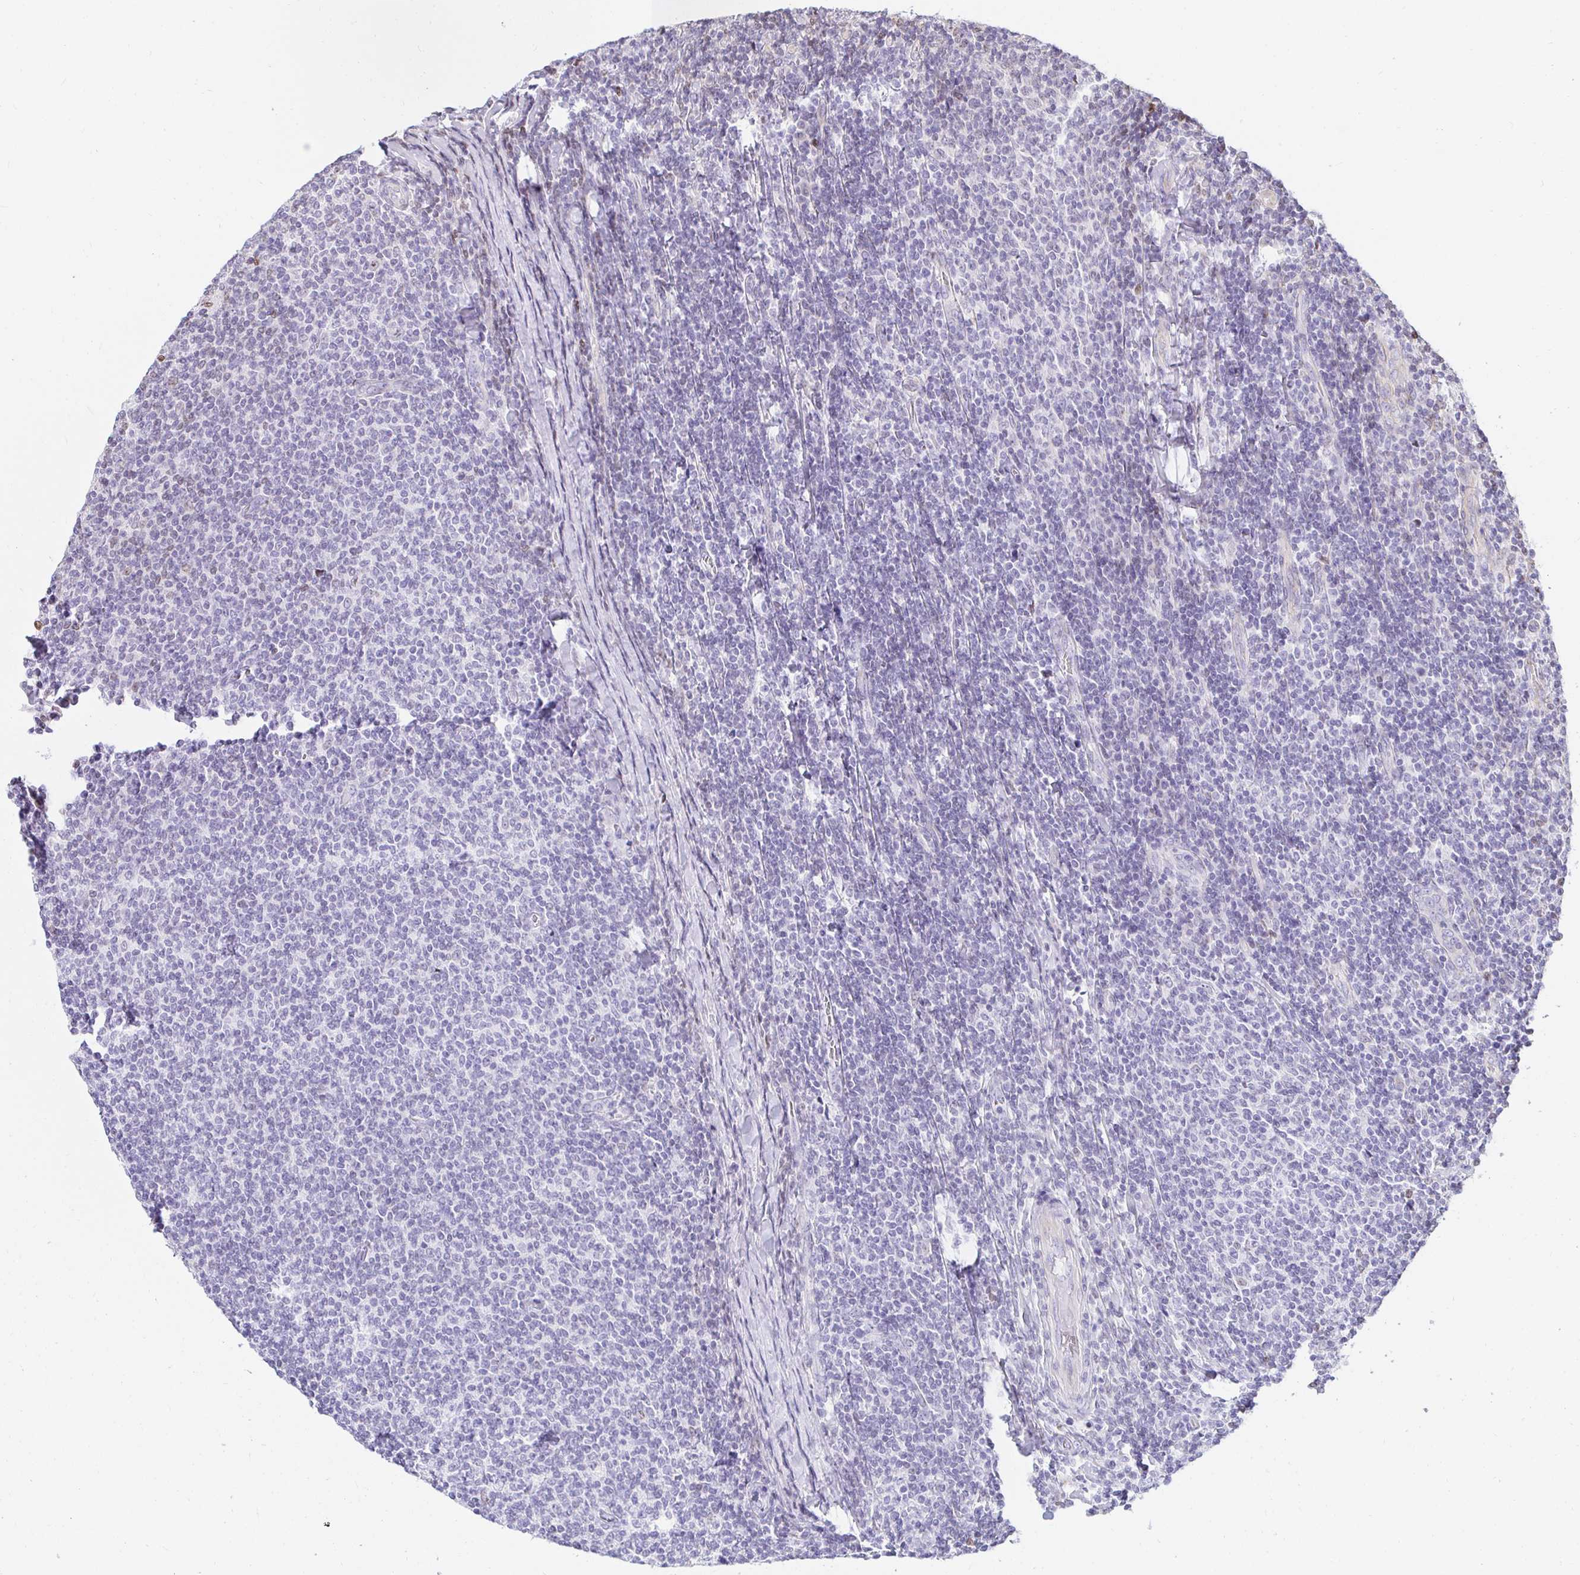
{"staining": {"intensity": "negative", "quantity": "none", "location": "none"}, "tissue": "lymphoma", "cell_type": "Tumor cells", "image_type": "cancer", "snomed": [{"axis": "morphology", "description": "Malignant lymphoma, non-Hodgkin's type, Low grade"}, {"axis": "topography", "description": "Lymph node"}], "caption": "Tumor cells show no significant protein positivity in malignant lymphoma, non-Hodgkin's type (low-grade).", "gene": "CAPSL", "patient": {"sex": "male", "age": 52}}